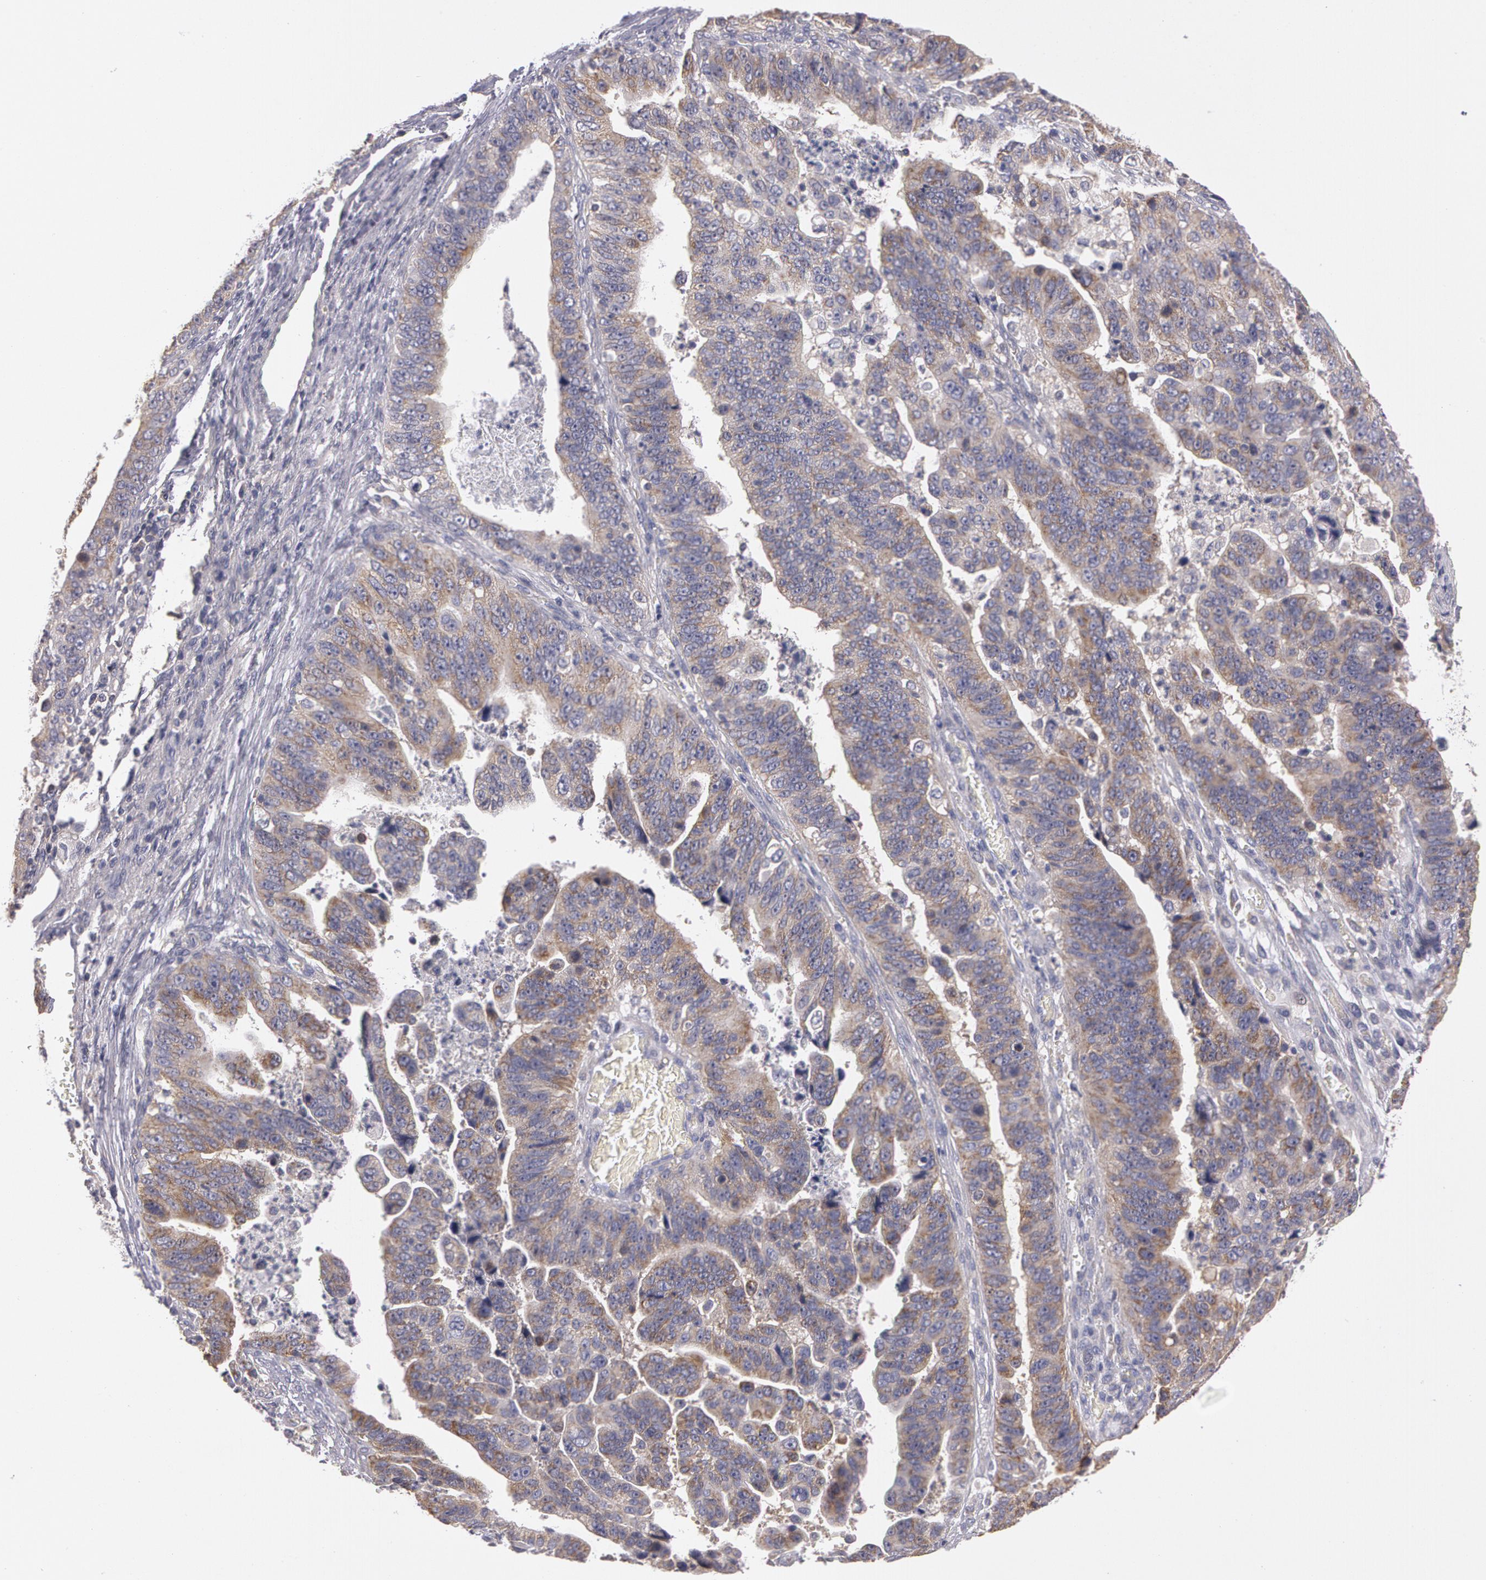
{"staining": {"intensity": "weak", "quantity": "25%-75%", "location": "cytoplasmic/membranous"}, "tissue": "stomach cancer", "cell_type": "Tumor cells", "image_type": "cancer", "snomed": [{"axis": "morphology", "description": "Adenocarcinoma, NOS"}, {"axis": "topography", "description": "Stomach, upper"}], "caption": "Immunohistochemical staining of stomach cancer demonstrates low levels of weak cytoplasmic/membranous protein expression in about 25%-75% of tumor cells.", "gene": "NEK9", "patient": {"sex": "female", "age": 50}}